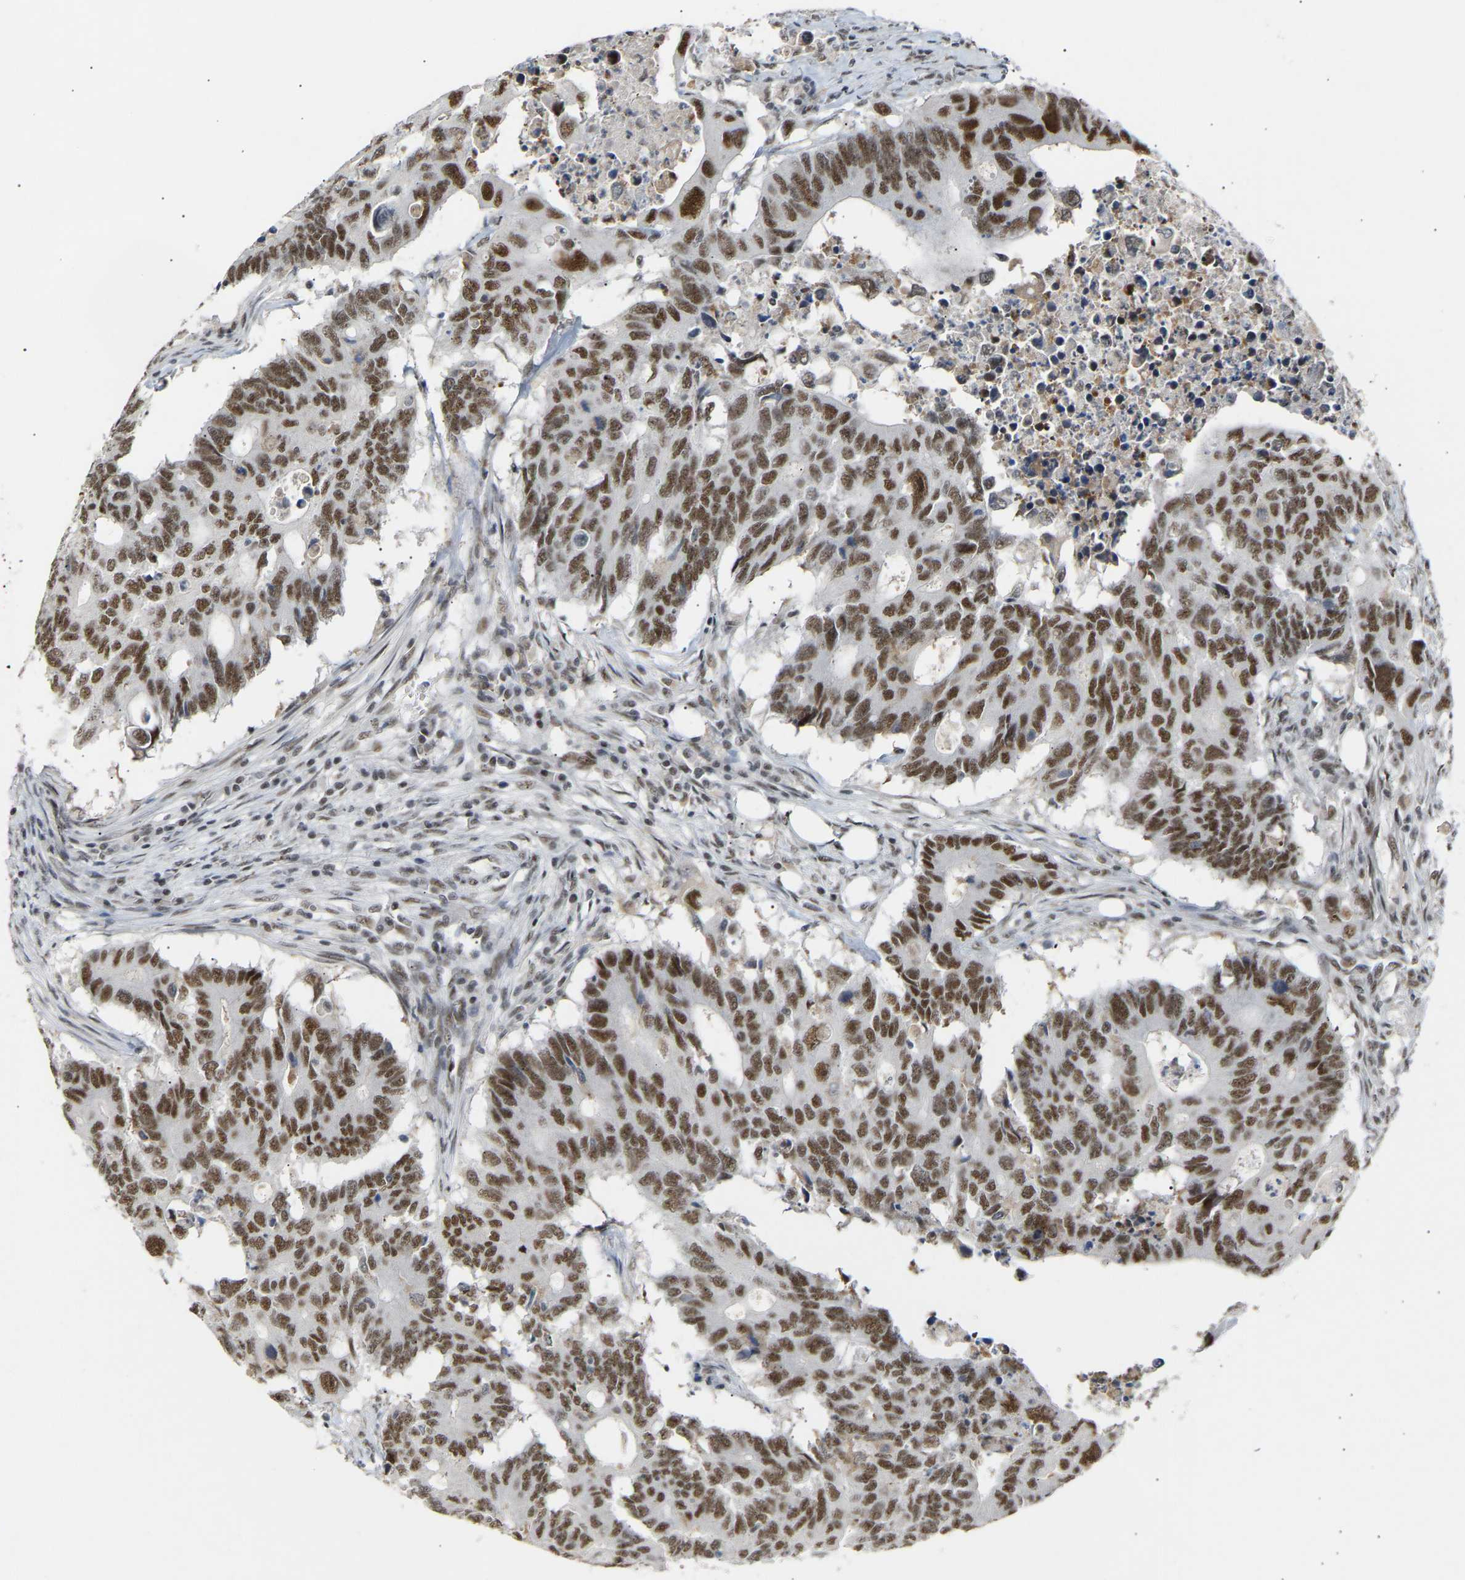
{"staining": {"intensity": "moderate", "quantity": ">75%", "location": "nuclear"}, "tissue": "colorectal cancer", "cell_type": "Tumor cells", "image_type": "cancer", "snomed": [{"axis": "morphology", "description": "Adenocarcinoma, NOS"}, {"axis": "topography", "description": "Colon"}], "caption": "The image shows a brown stain indicating the presence of a protein in the nuclear of tumor cells in colorectal cancer (adenocarcinoma).", "gene": "NELFB", "patient": {"sex": "male", "age": 71}}